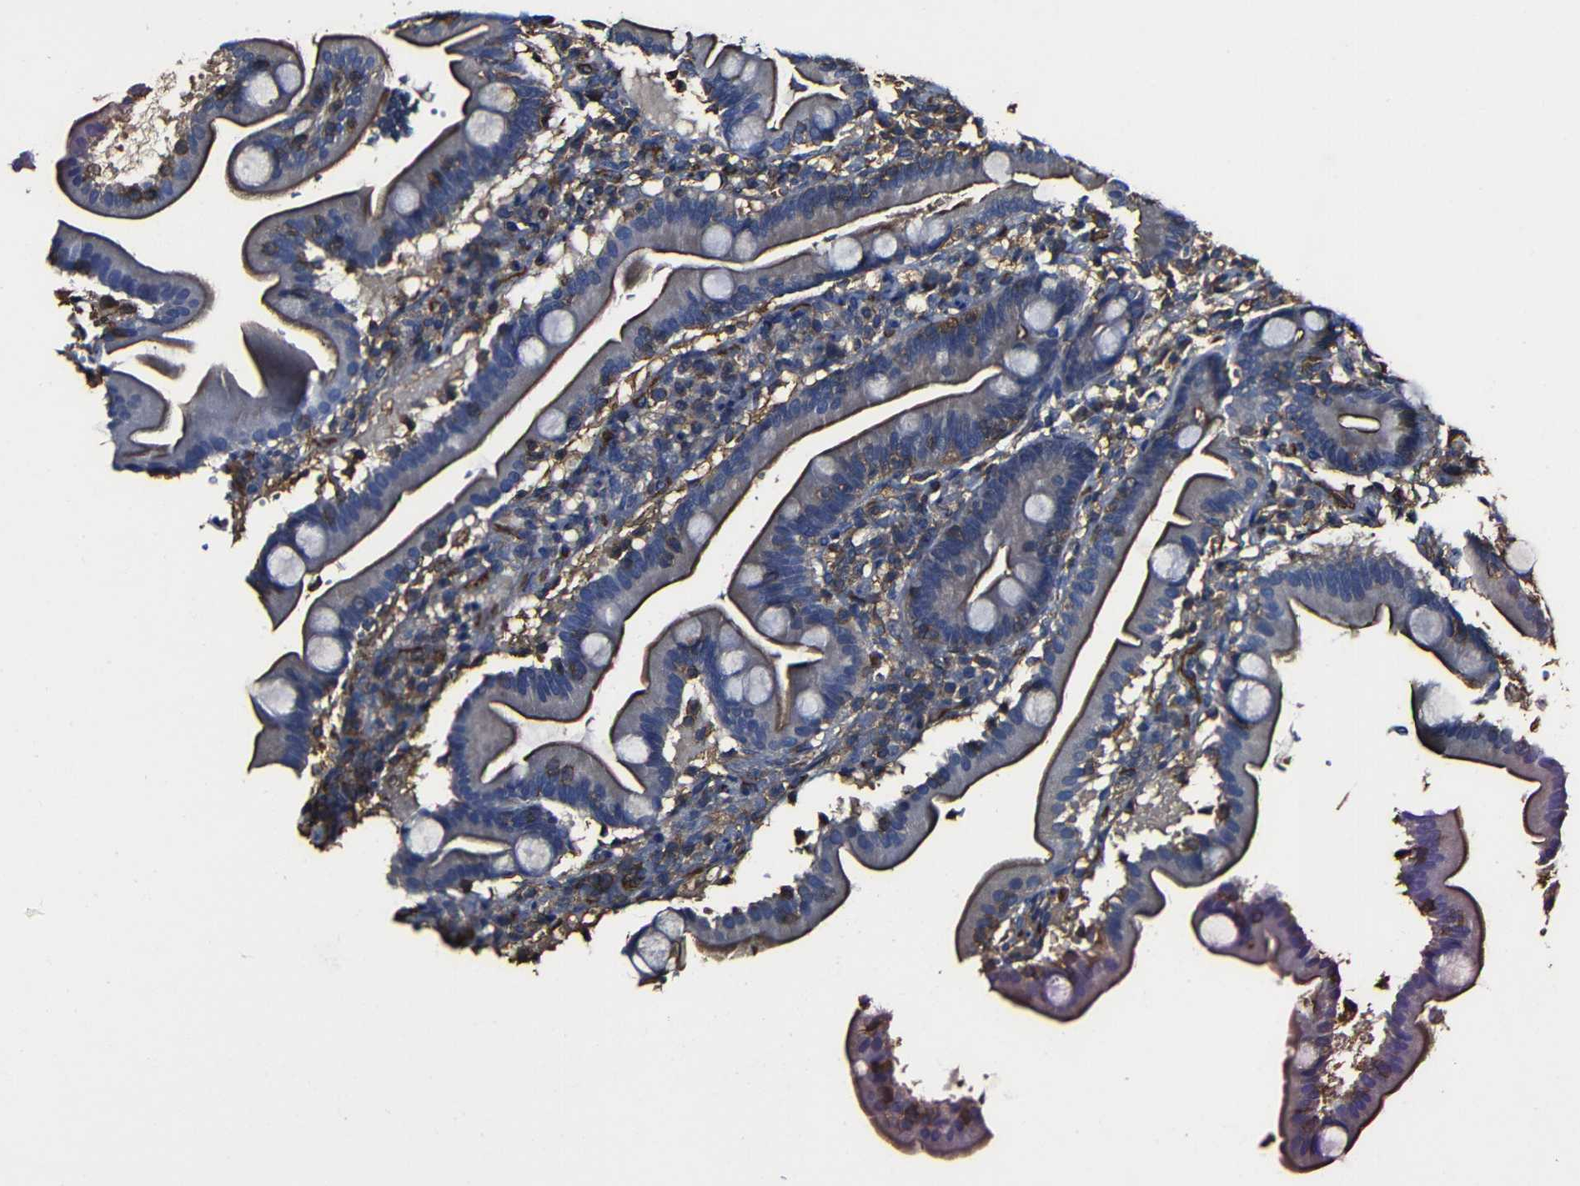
{"staining": {"intensity": "moderate", "quantity": "25%-75%", "location": "cytoplasmic/membranous"}, "tissue": "duodenum", "cell_type": "Glandular cells", "image_type": "normal", "snomed": [{"axis": "morphology", "description": "Normal tissue, NOS"}, {"axis": "topography", "description": "Duodenum"}], "caption": "Immunohistochemistry (DAB (3,3'-diaminobenzidine)) staining of unremarkable human duodenum reveals moderate cytoplasmic/membranous protein positivity in approximately 25%-75% of glandular cells.", "gene": "MSN", "patient": {"sex": "male", "age": 54}}